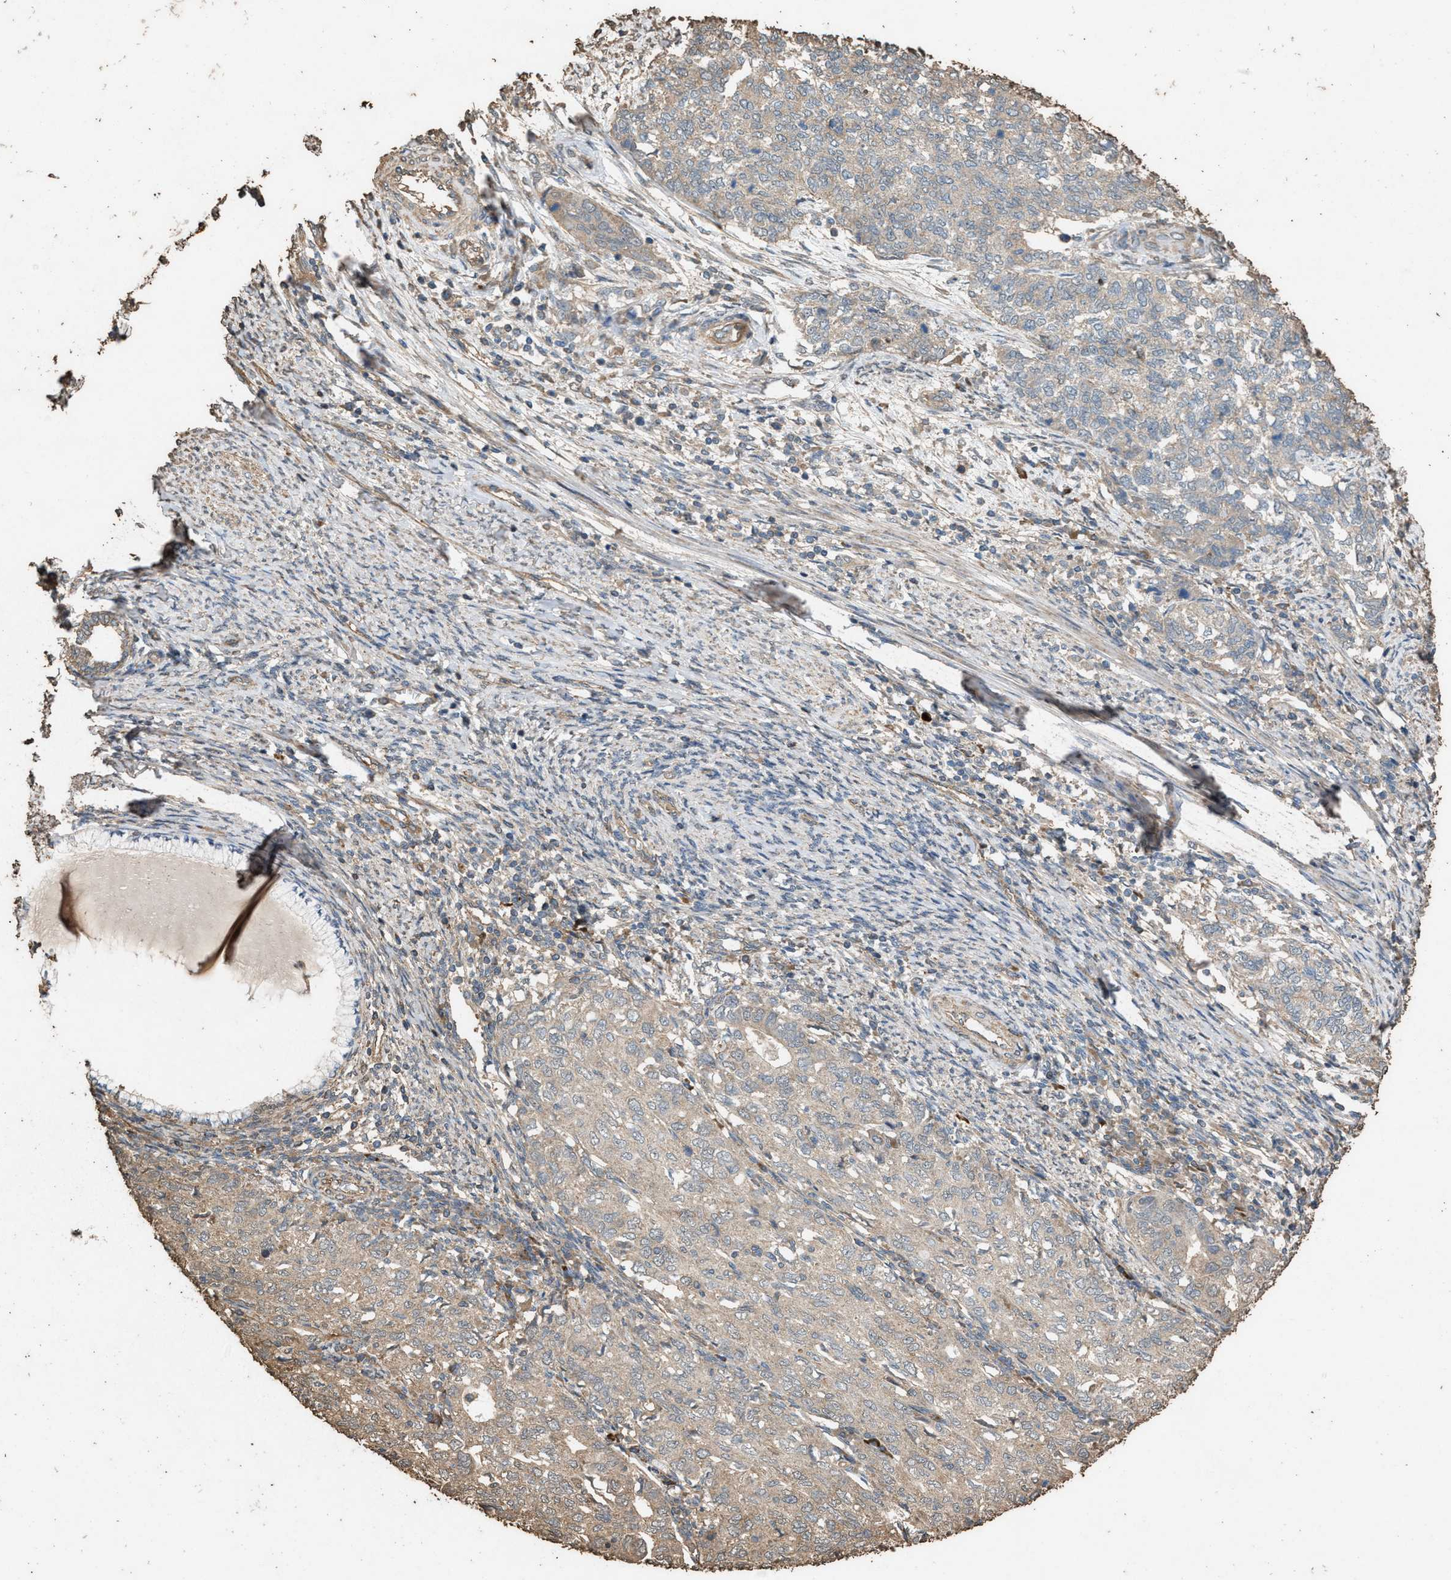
{"staining": {"intensity": "moderate", "quantity": "<25%", "location": "cytoplasmic/membranous"}, "tissue": "cervical cancer", "cell_type": "Tumor cells", "image_type": "cancer", "snomed": [{"axis": "morphology", "description": "Squamous cell carcinoma, NOS"}, {"axis": "topography", "description": "Cervix"}], "caption": "DAB (3,3'-diaminobenzidine) immunohistochemical staining of human cervical cancer (squamous cell carcinoma) shows moderate cytoplasmic/membranous protein staining in about <25% of tumor cells.", "gene": "DCAF7", "patient": {"sex": "female", "age": 63}}